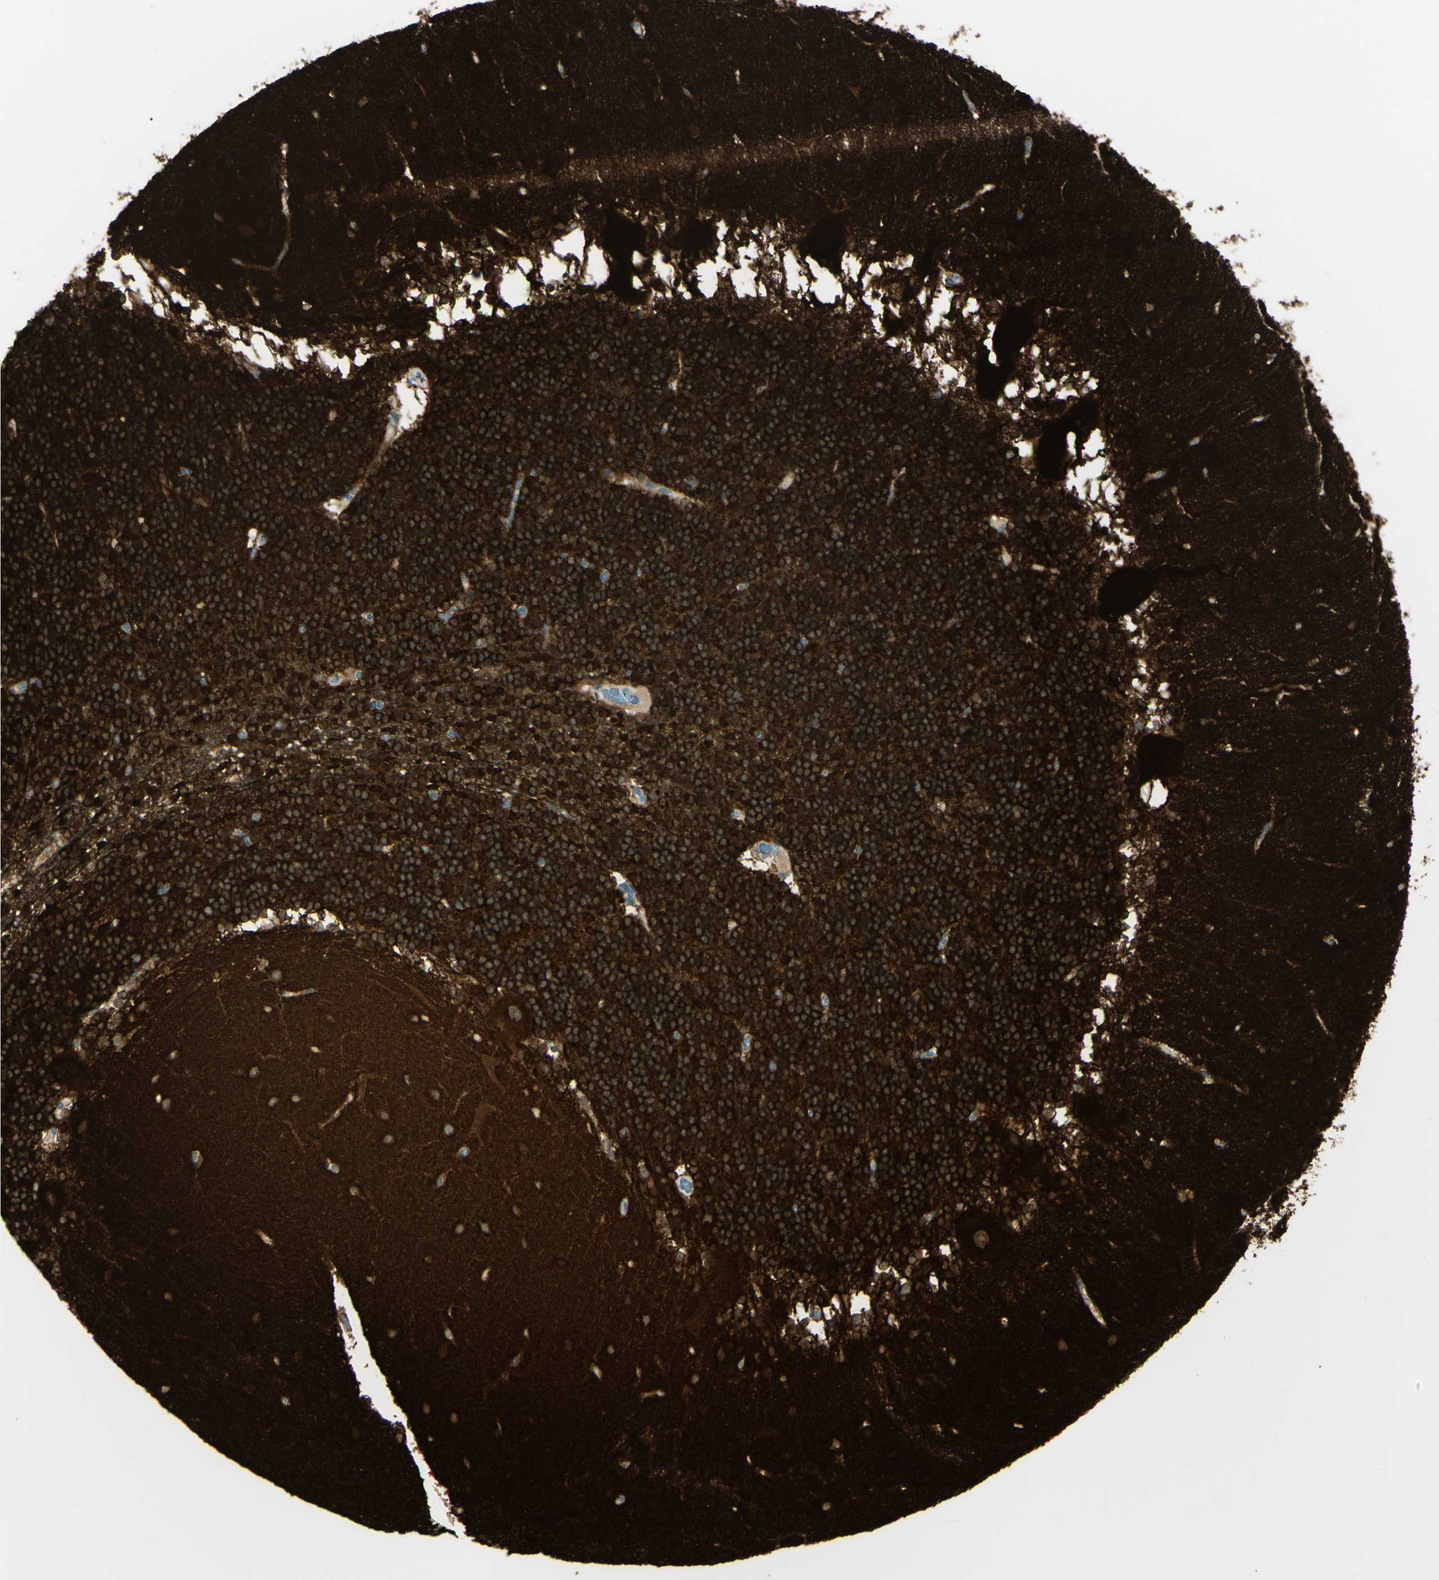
{"staining": {"intensity": "strong", "quantity": ">75%", "location": "cytoplasmic/membranous"}, "tissue": "cerebellum", "cell_type": "Cells in granular layer", "image_type": "normal", "snomed": [{"axis": "morphology", "description": "Normal tissue, NOS"}, {"axis": "topography", "description": "Cerebellum"}], "caption": "Approximately >75% of cells in granular layer in normal cerebellum display strong cytoplasmic/membranous protein positivity as visualized by brown immunohistochemical staining.", "gene": "SH3GL2", "patient": {"sex": "female", "age": 54}}